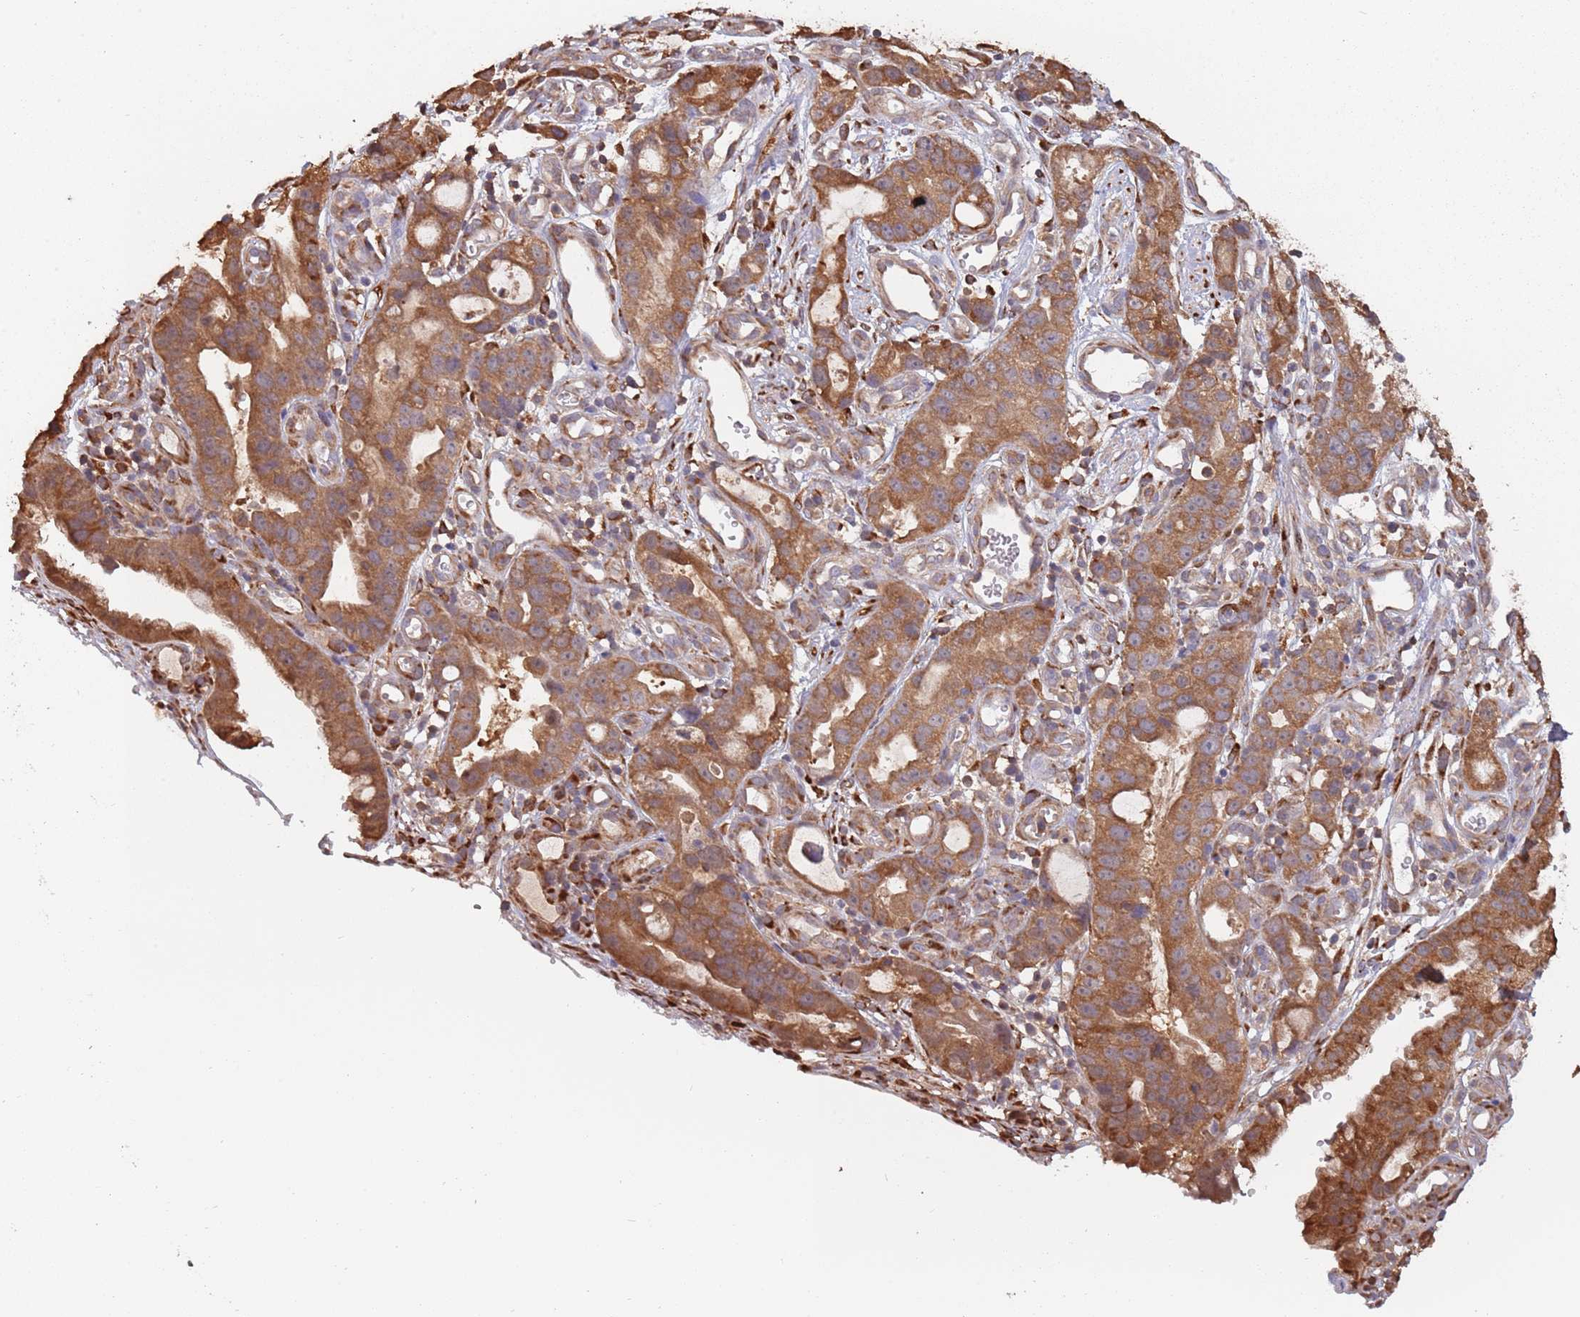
{"staining": {"intensity": "strong", "quantity": ">75%", "location": "cytoplasmic/membranous"}, "tissue": "stomach cancer", "cell_type": "Tumor cells", "image_type": "cancer", "snomed": [{"axis": "morphology", "description": "Adenocarcinoma, NOS"}, {"axis": "topography", "description": "Stomach"}], "caption": "Protein staining of stomach cancer tissue exhibits strong cytoplasmic/membranous staining in approximately >75% of tumor cells.", "gene": "COG4", "patient": {"sex": "male", "age": 55}}